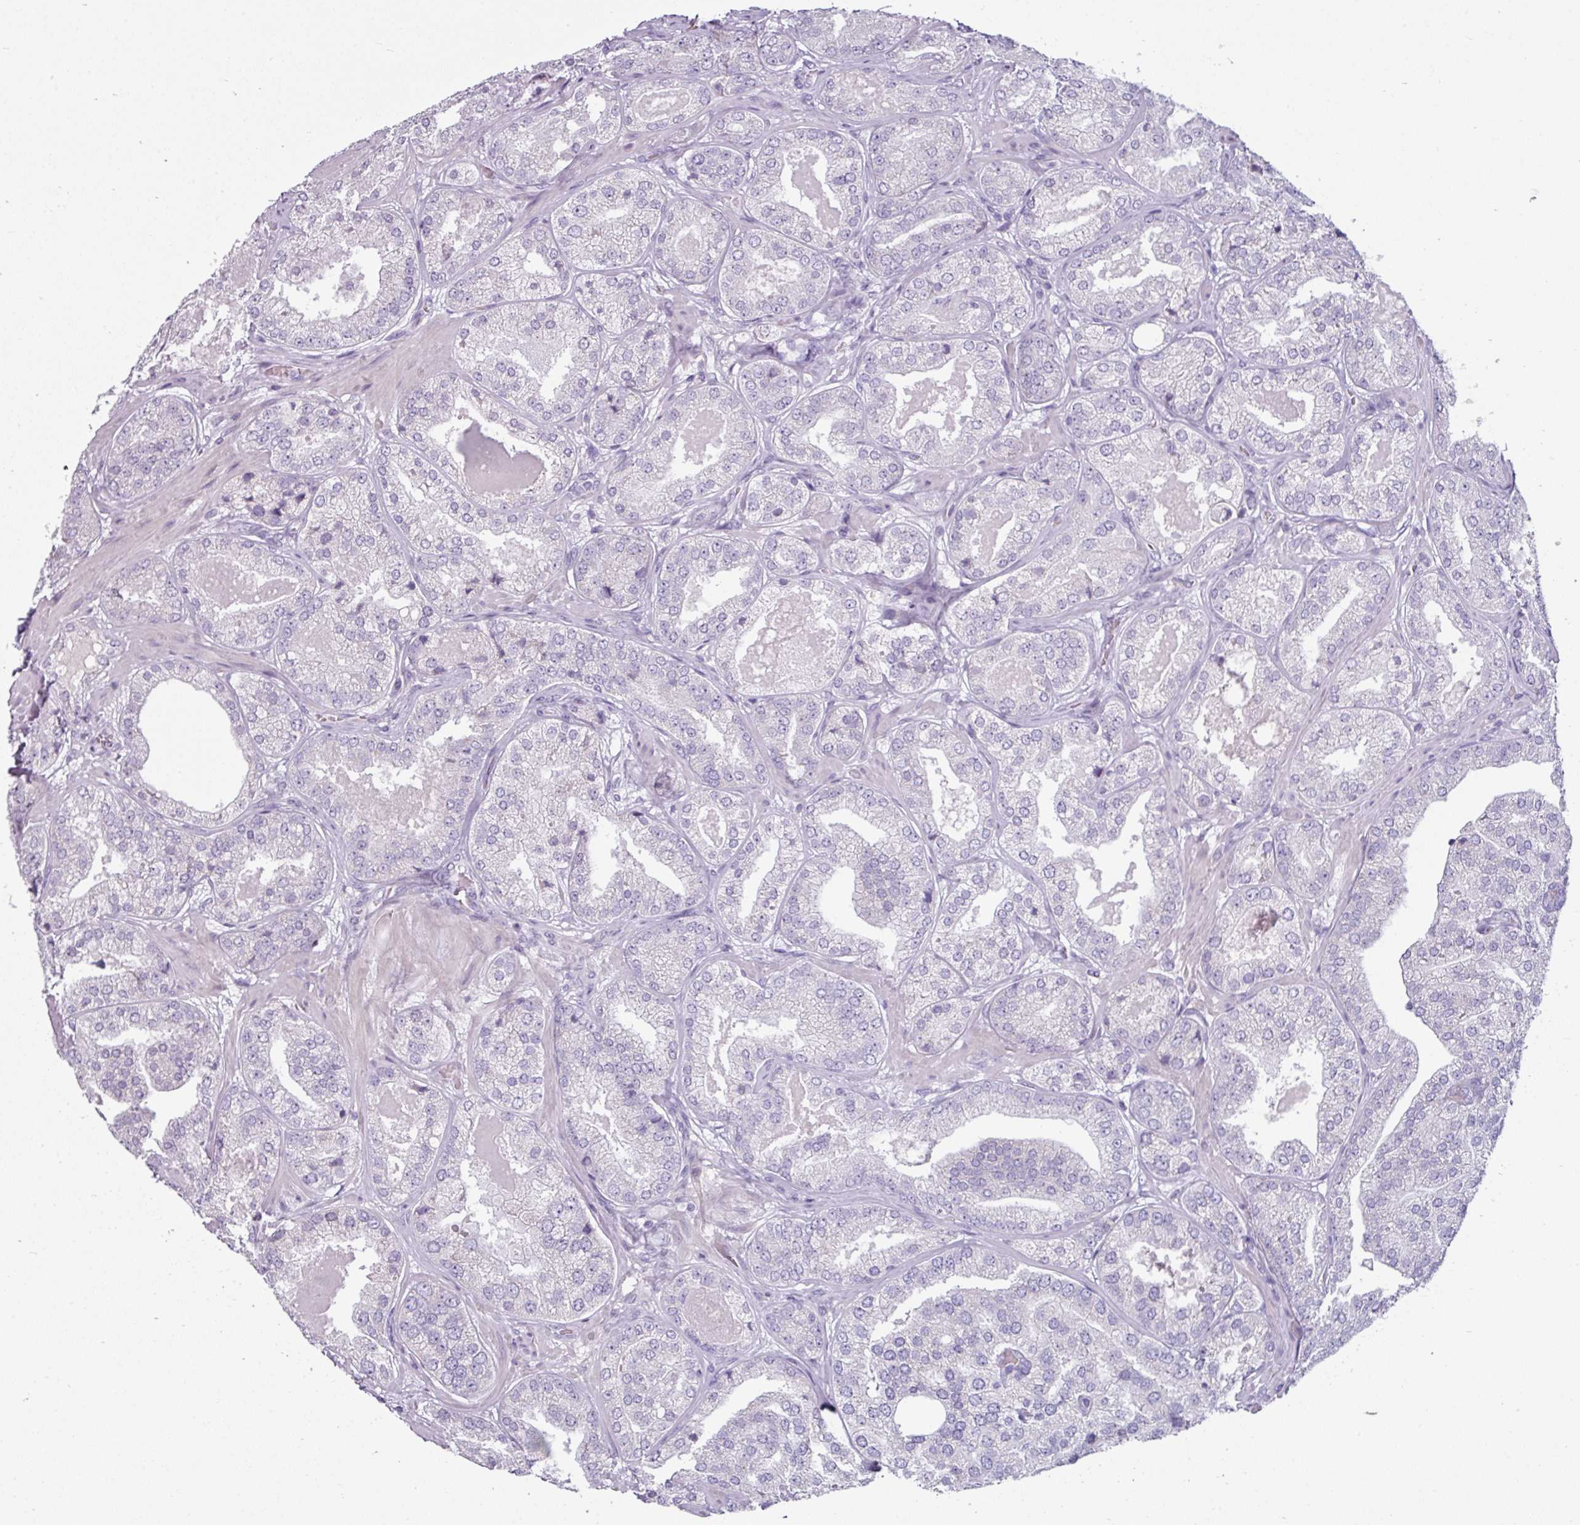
{"staining": {"intensity": "negative", "quantity": "none", "location": "none"}, "tissue": "prostate cancer", "cell_type": "Tumor cells", "image_type": "cancer", "snomed": [{"axis": "morphology", "description": "Adenocarcinoma, High grade"}, {"axis": "topography", "description": "Prostate"}], "caption": "Tumor cells are negative for brown protein staining in prostate cancer. (DAB IHC with hematoxylin counter stain).", "gene": "CLCA1", "patient": {"sex": "male", "age": 63}}